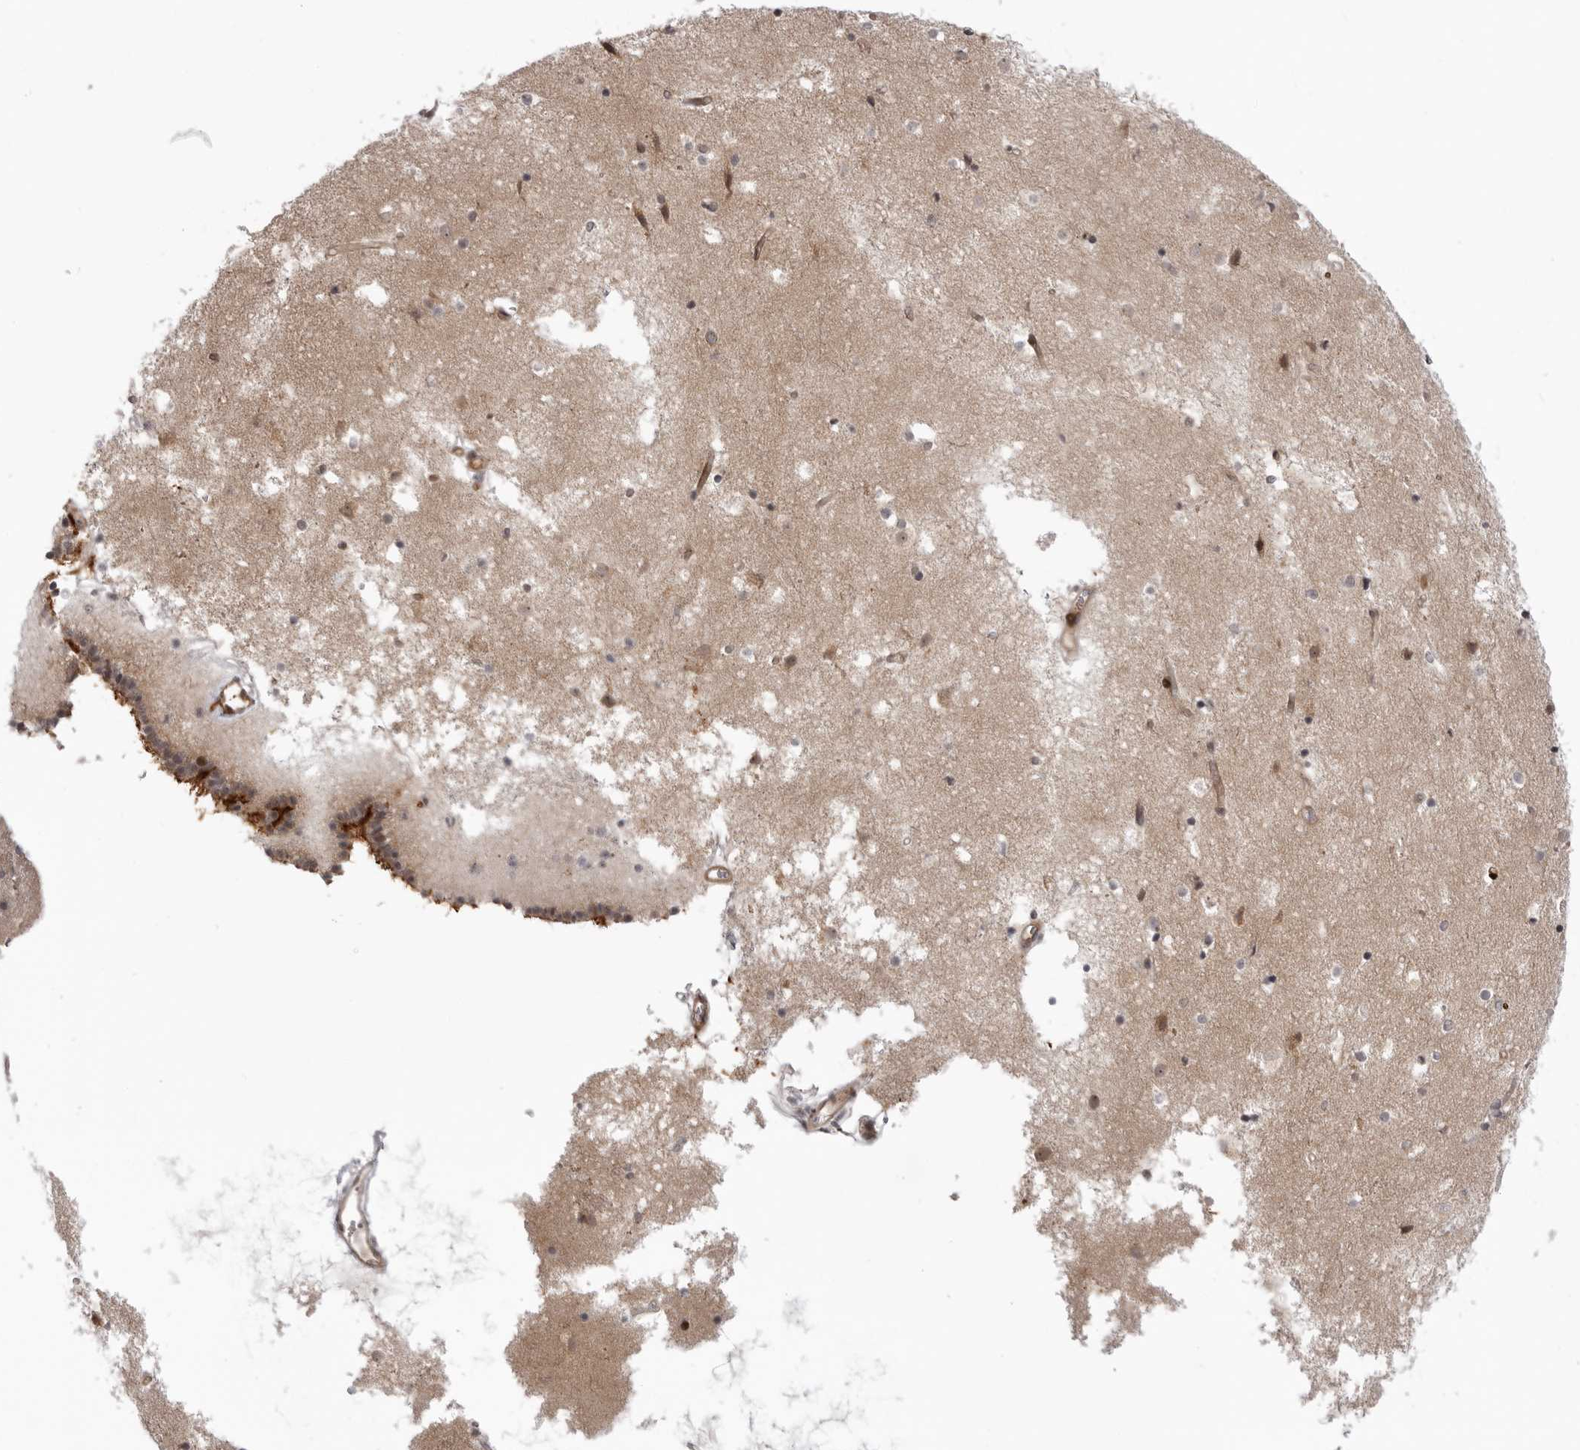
{"staining": {"intensity": "weak", "quantity": "<25%", "location": "cytoplasmic/membranous"}, "tissue": "caudate", "cell_type": "Glial cells", "image_type": "normal", "snomed": [{"axis": "morphology", "description": "Normal tissue, NOS"}, {"axis": "topography", "description": "Lateral ventricle wall"}], "caption": "The histopathology image displays no significant expression in glial cells of caudate.", "gene": "ABL1", "patient": {"sex": "male", "age": 70}}